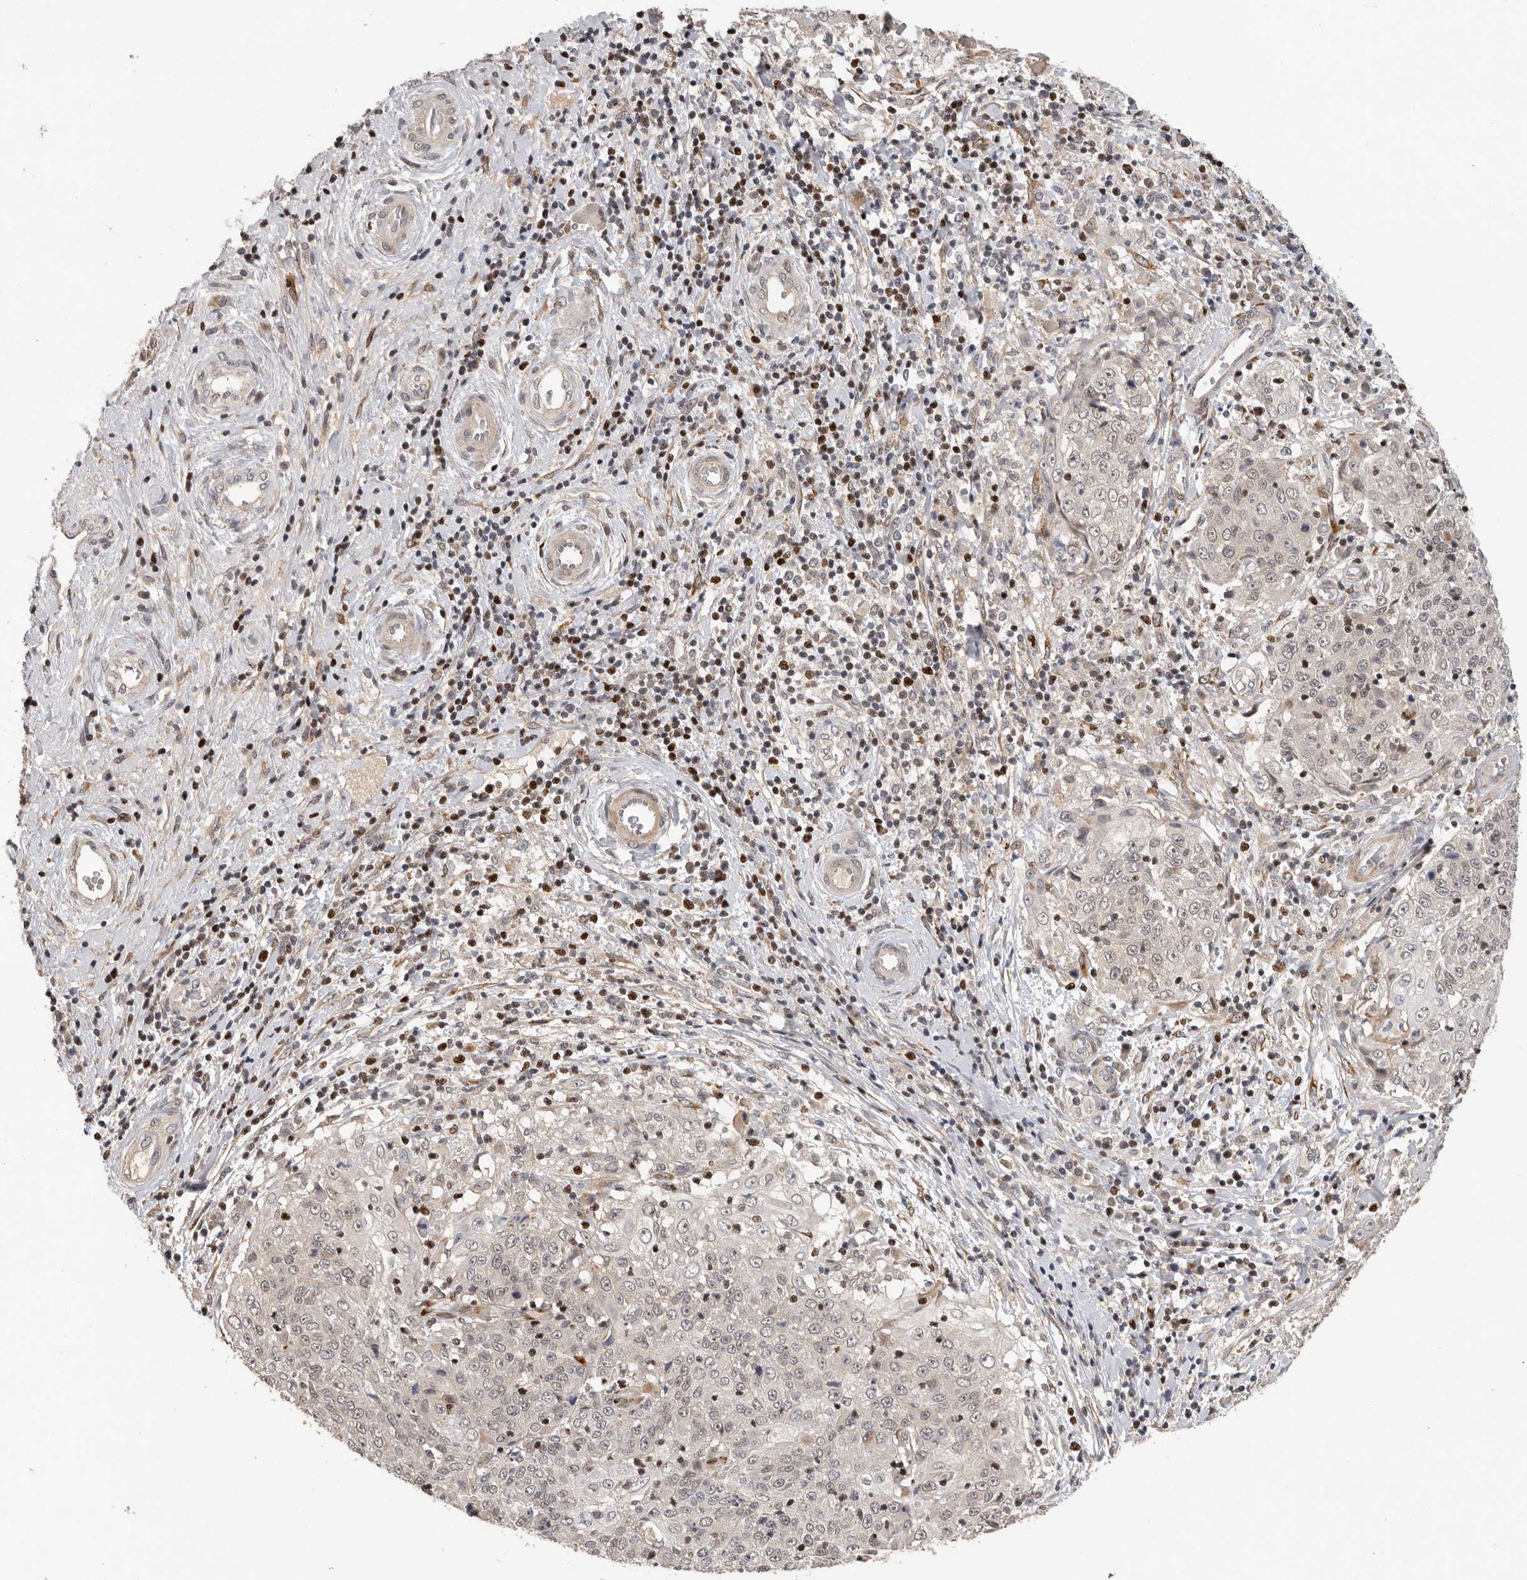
{"staining": {"intensity": "weak", "quantity": "<25%", "location": "nuclear"}, "tissue": "cervical cancer", "cell_type": "Tumor cells", "image_type": "cancer", "snomed": [{"axis": "morphology", "description": "Squamous cell carcinoma, NOS"}, {"axis": "topography", "description": "Cervix"}], "caption": "A micrograph of human cervical cancer is negative for staining in tumor cells.", "gene": "HENMT1", "patient": {"sex": "female", "age": 48}}